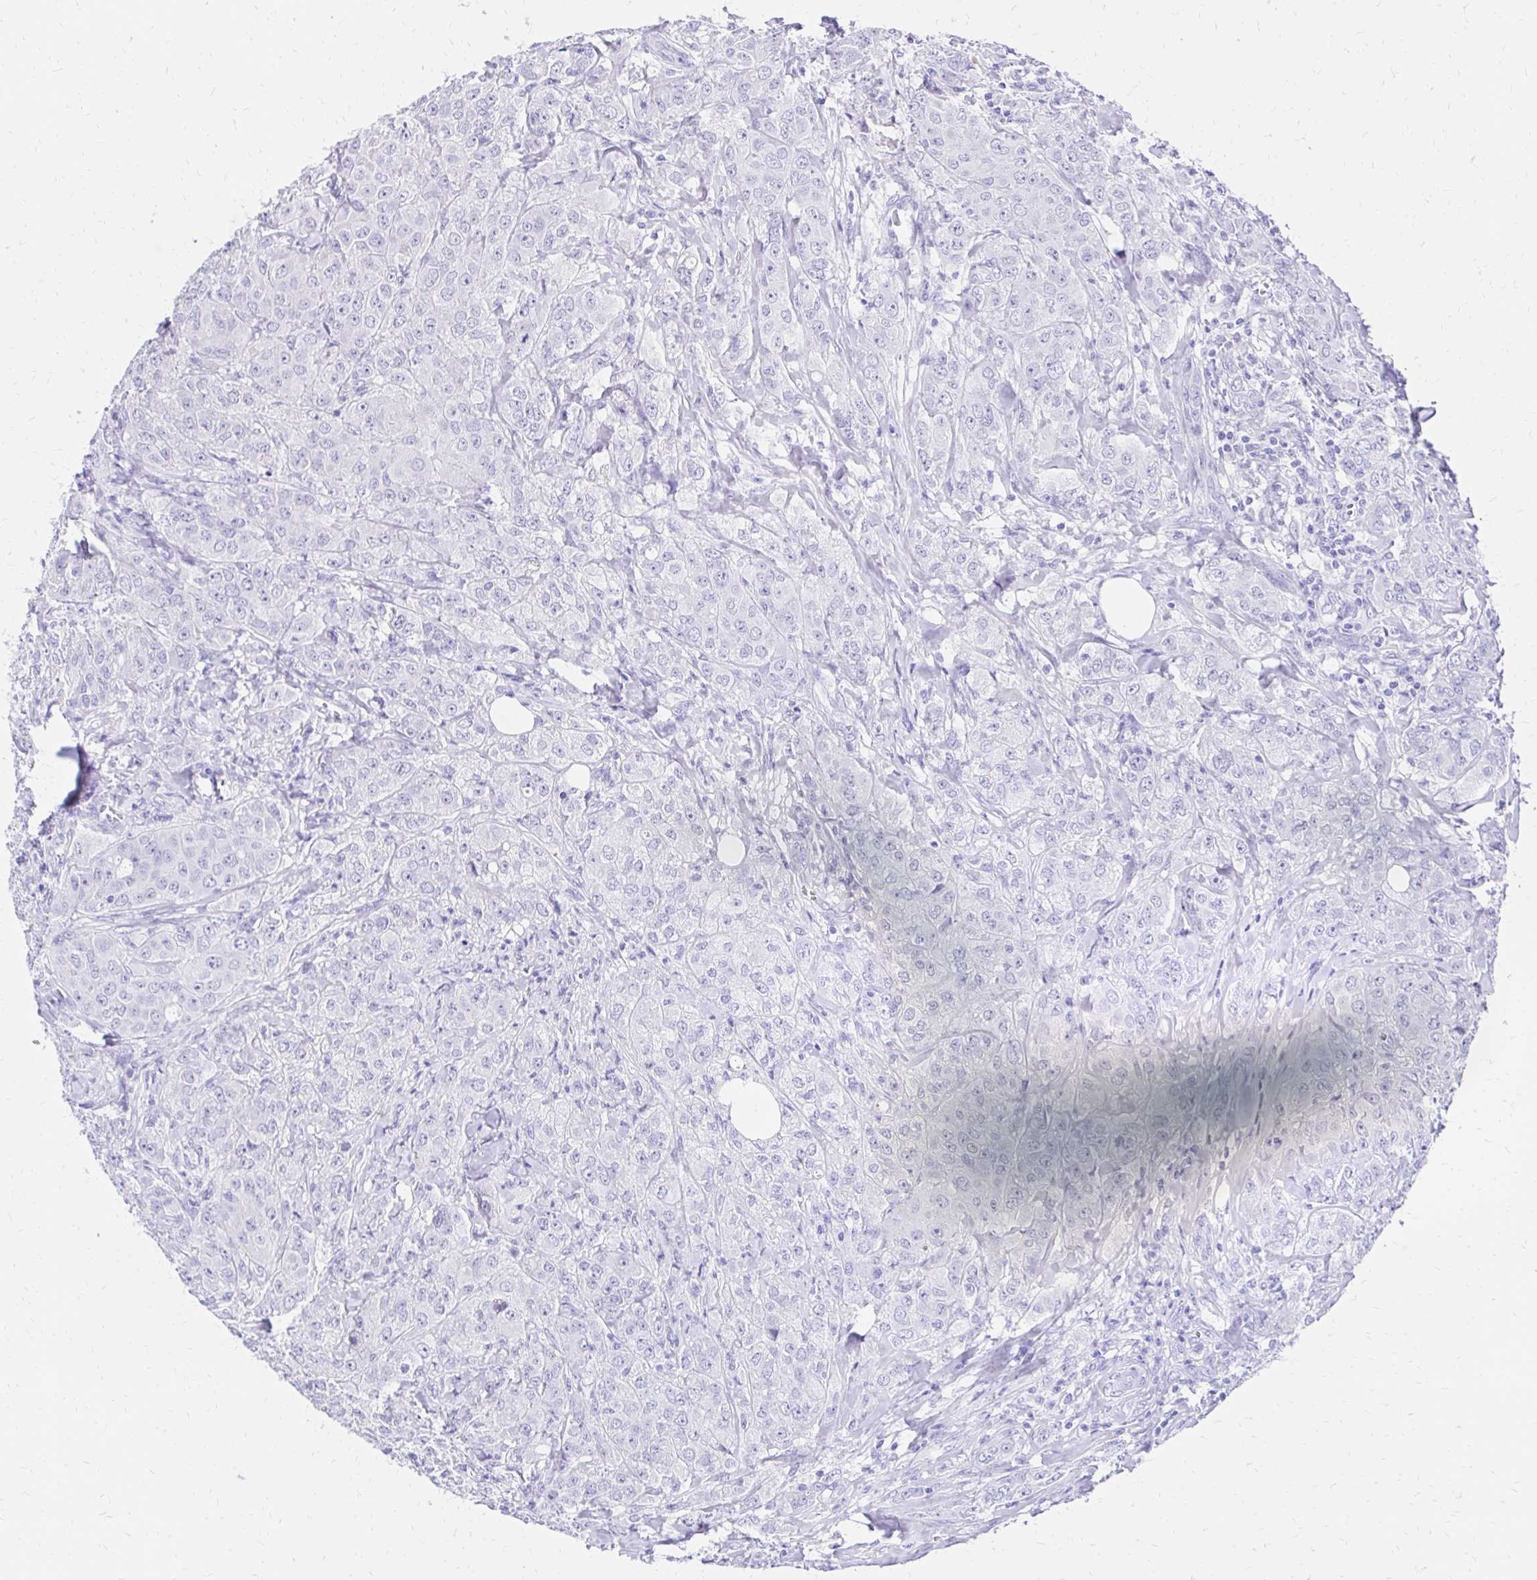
{"staining": {"intensity": "negative", "quantity": "none", "location": "none"}, "tissue": "breast cancer", "cell_type": "Tumor cells", "image_type": "cancer", "snomed": [{"axis": "morphology", "description": "Normal tissue, NOS"}, {"axis": "morphology", "description": "Duct carcinoma"}, {"axis": "topography", "description": "Breast"}], "caption": "Tumor cells show no significant protein expression in breast cancer (invasive ductal carcinoma).", "gene": "S100G", "patient": {"sex": "female", "age": 43}}